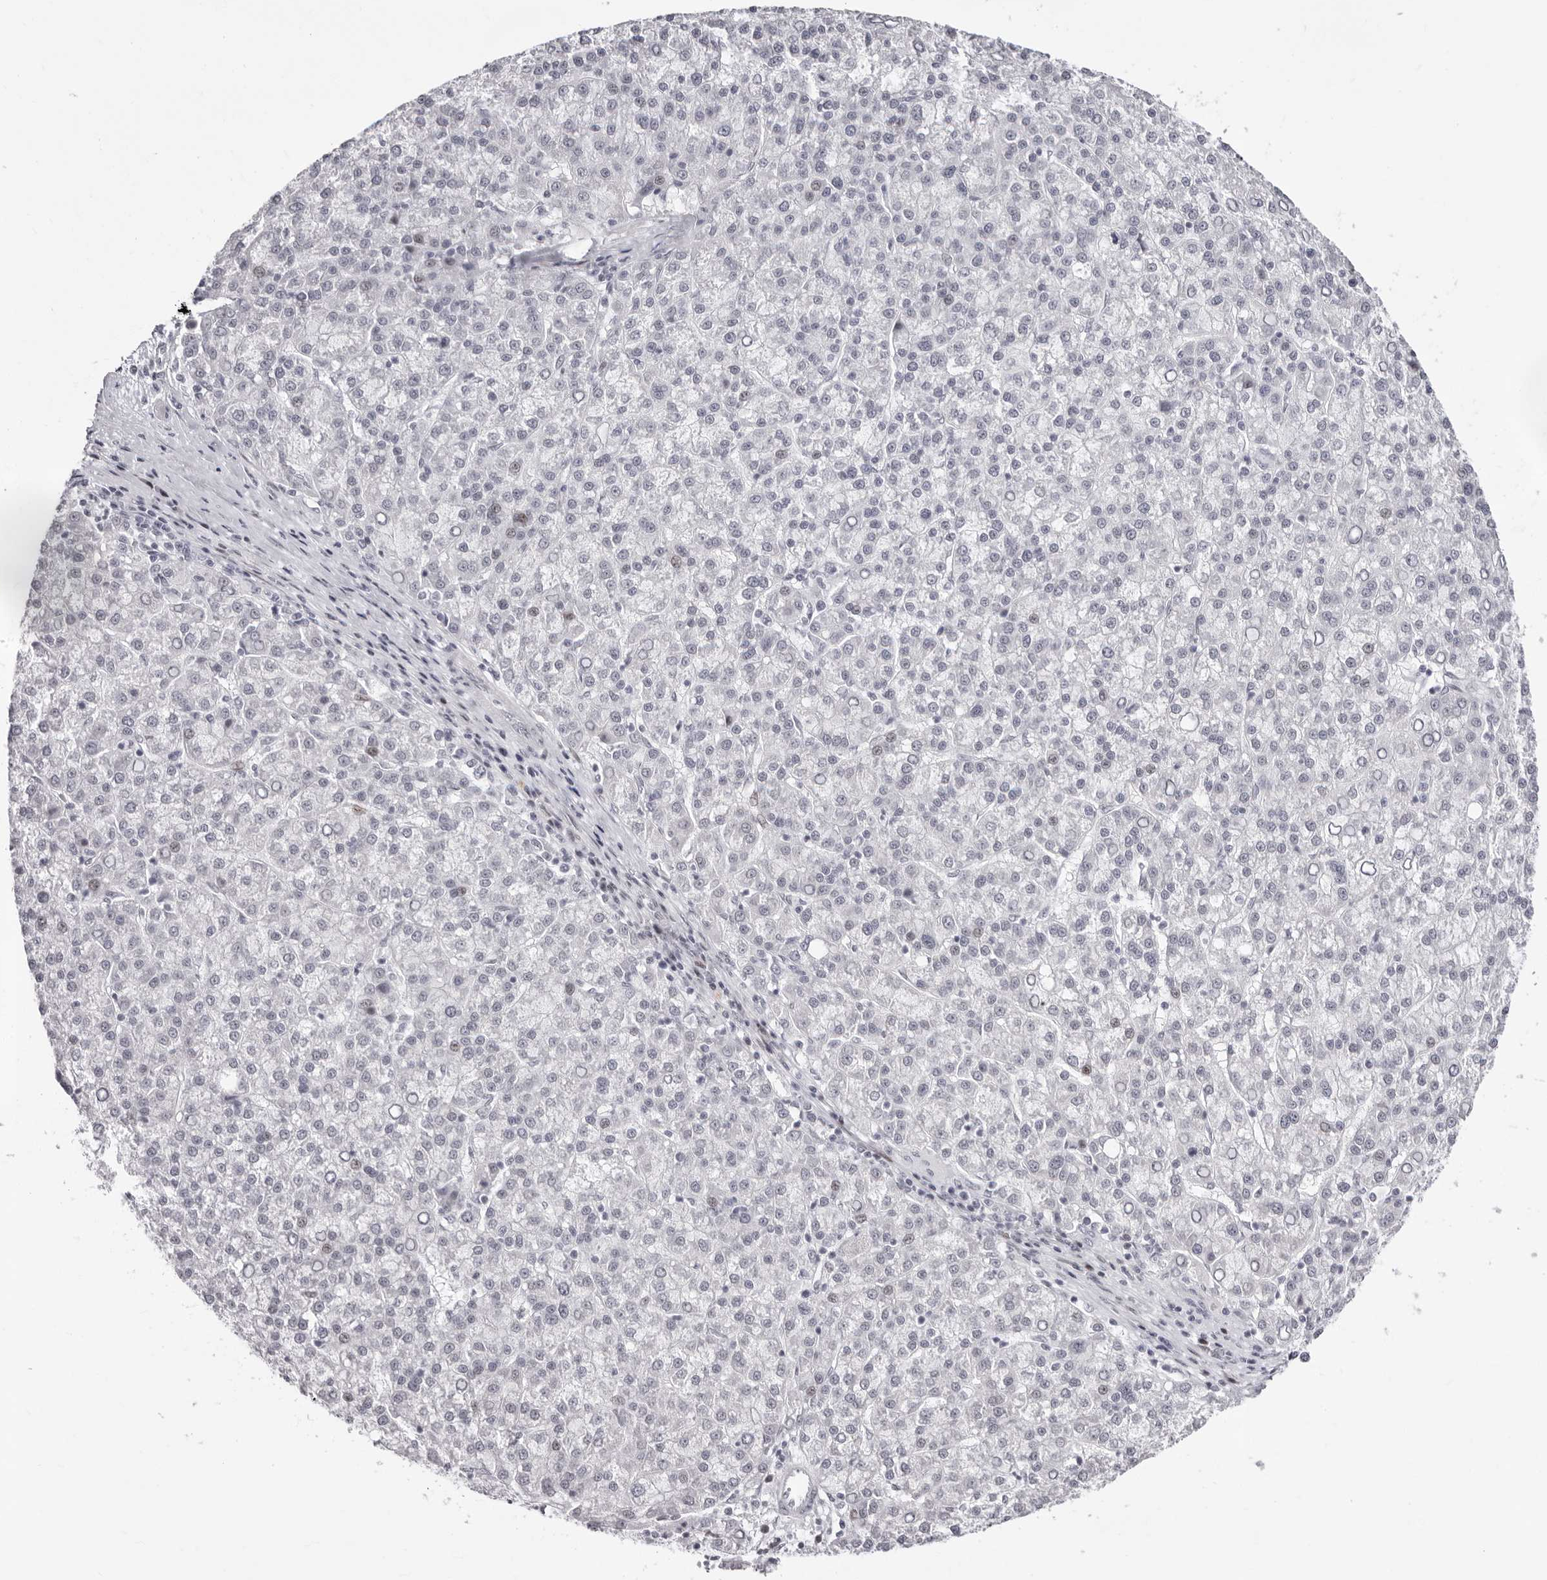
{"staining": {"intensity": "negative", "quantity": "none", "location": "none"}, "tissue": "liver cancer", "cell_type": "Tumor cells", "image_type": "cancer", "snomed": [{"axis": "morphology", "description": "Carcinoma, Hepatocellular, NOS"}, {"axis": "topography", "description": "Liver"}], "caption": "Immunohistochemical staining of liver cancer (hepatocellular carcinoma) displays no significant expression in tumor cells. (Stains: DAB (3,3'-diaminobenzidine) immunohistochemistry (IHC) with hematoxylin counter stain, Microscopy: brightfield microscopy at high magnification).", "gene": "NTPCR", "patient": {"sex": "female", "age": 58}}